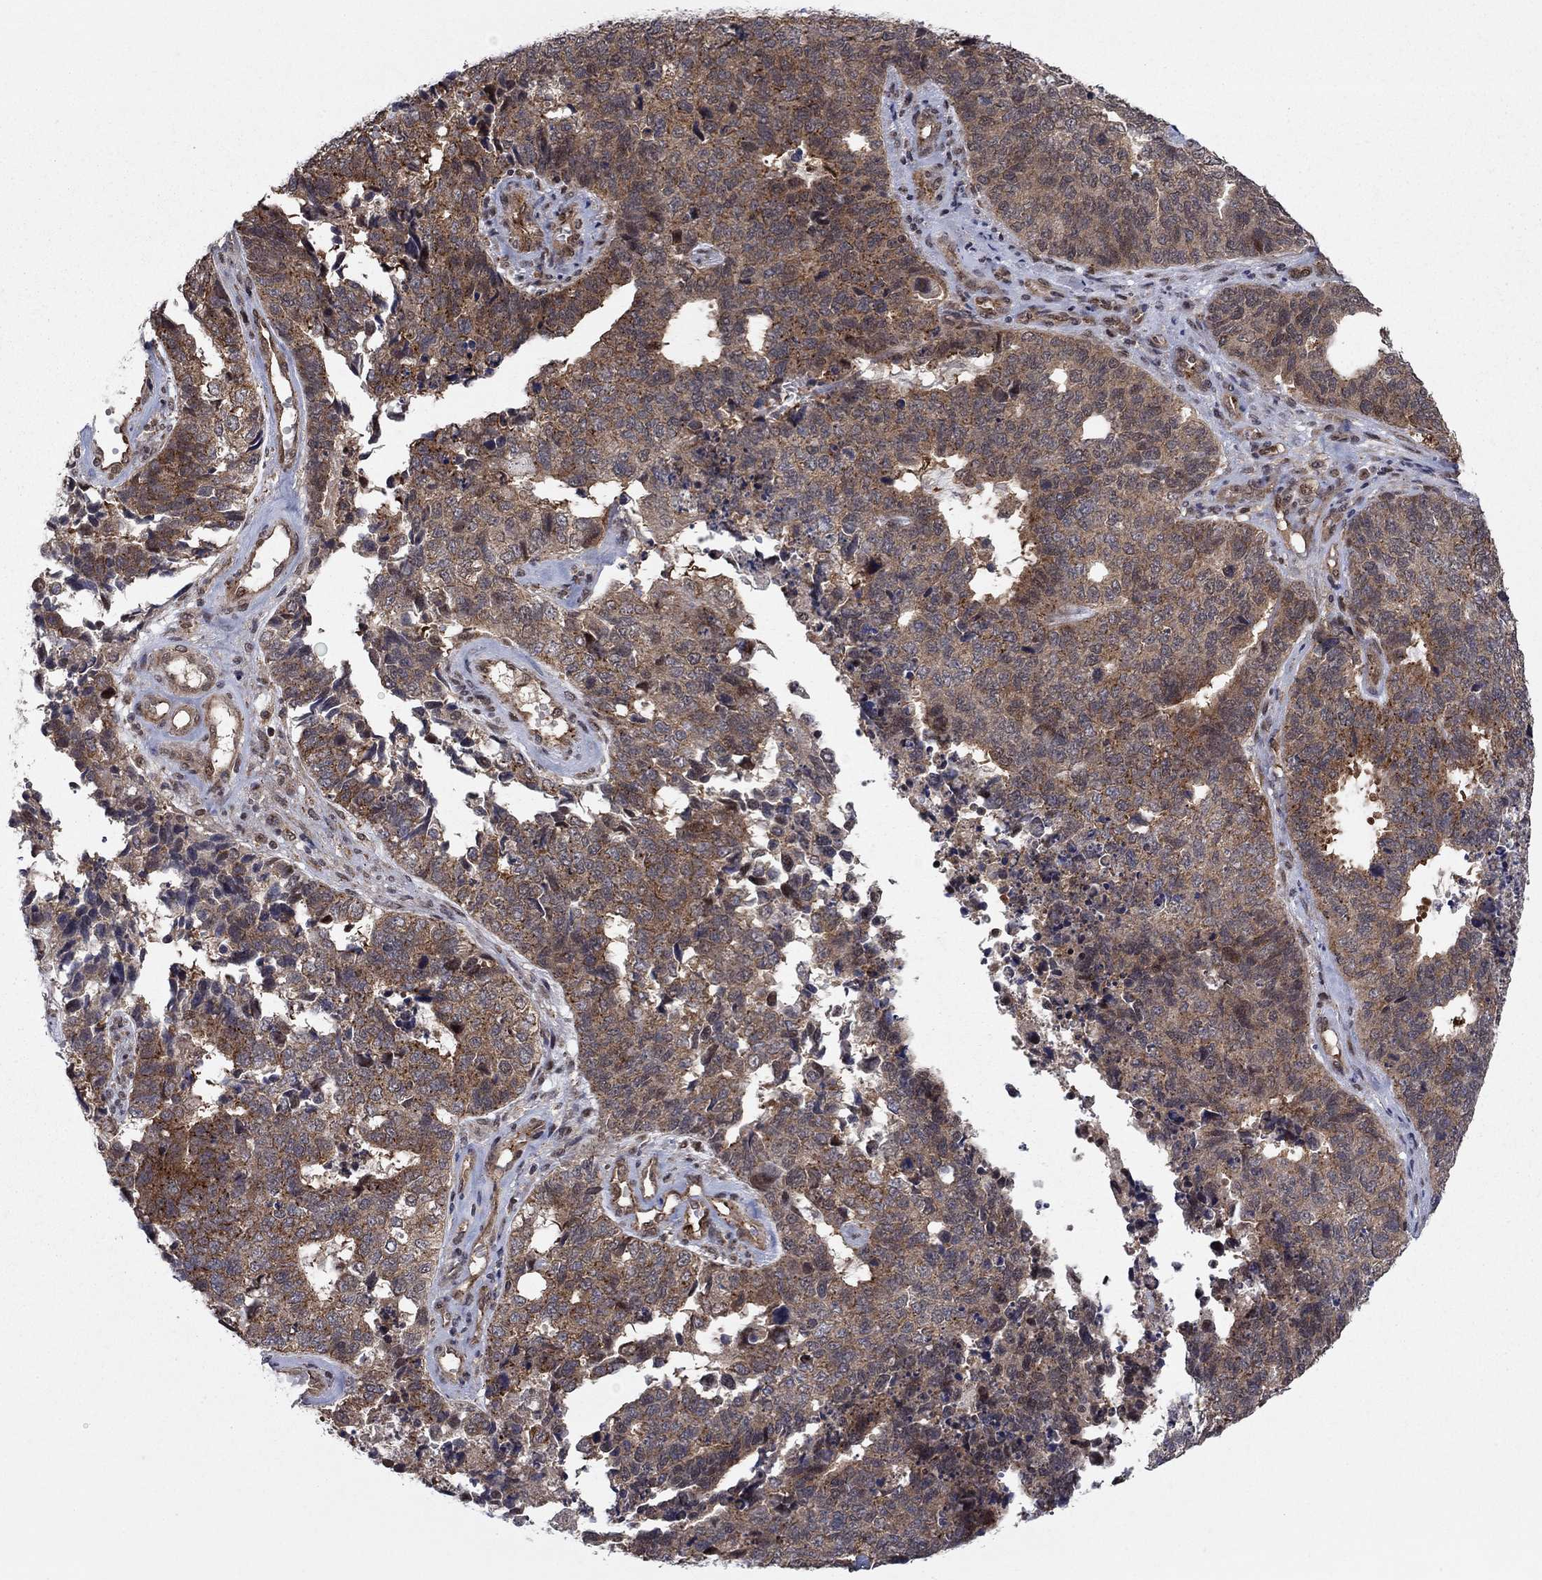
{"staining": {"intensity": "moderate", "quantity": "25%-75%", "location": "cytoplasmic/membranous"}, "tissue": "cervical cancer", "cell_type": "Tumor cells", "image_type": "cancer", "snomed": [{"axis": "morphology", "description": "Squamous cell carcinoma, NOS"}, {"axis": "topography", "description": "Cervix"}], "caption": "Immunohistochemistry (IHC) histopathology image of cervical cancer stained for a protein (brown), which reveals medium levels of moderate cytoplasmic/membranous staining in approximately 25%-75% of tumor cells.", "gene": "PSMC1", "patient": {"sex": "female", "age": 63}}